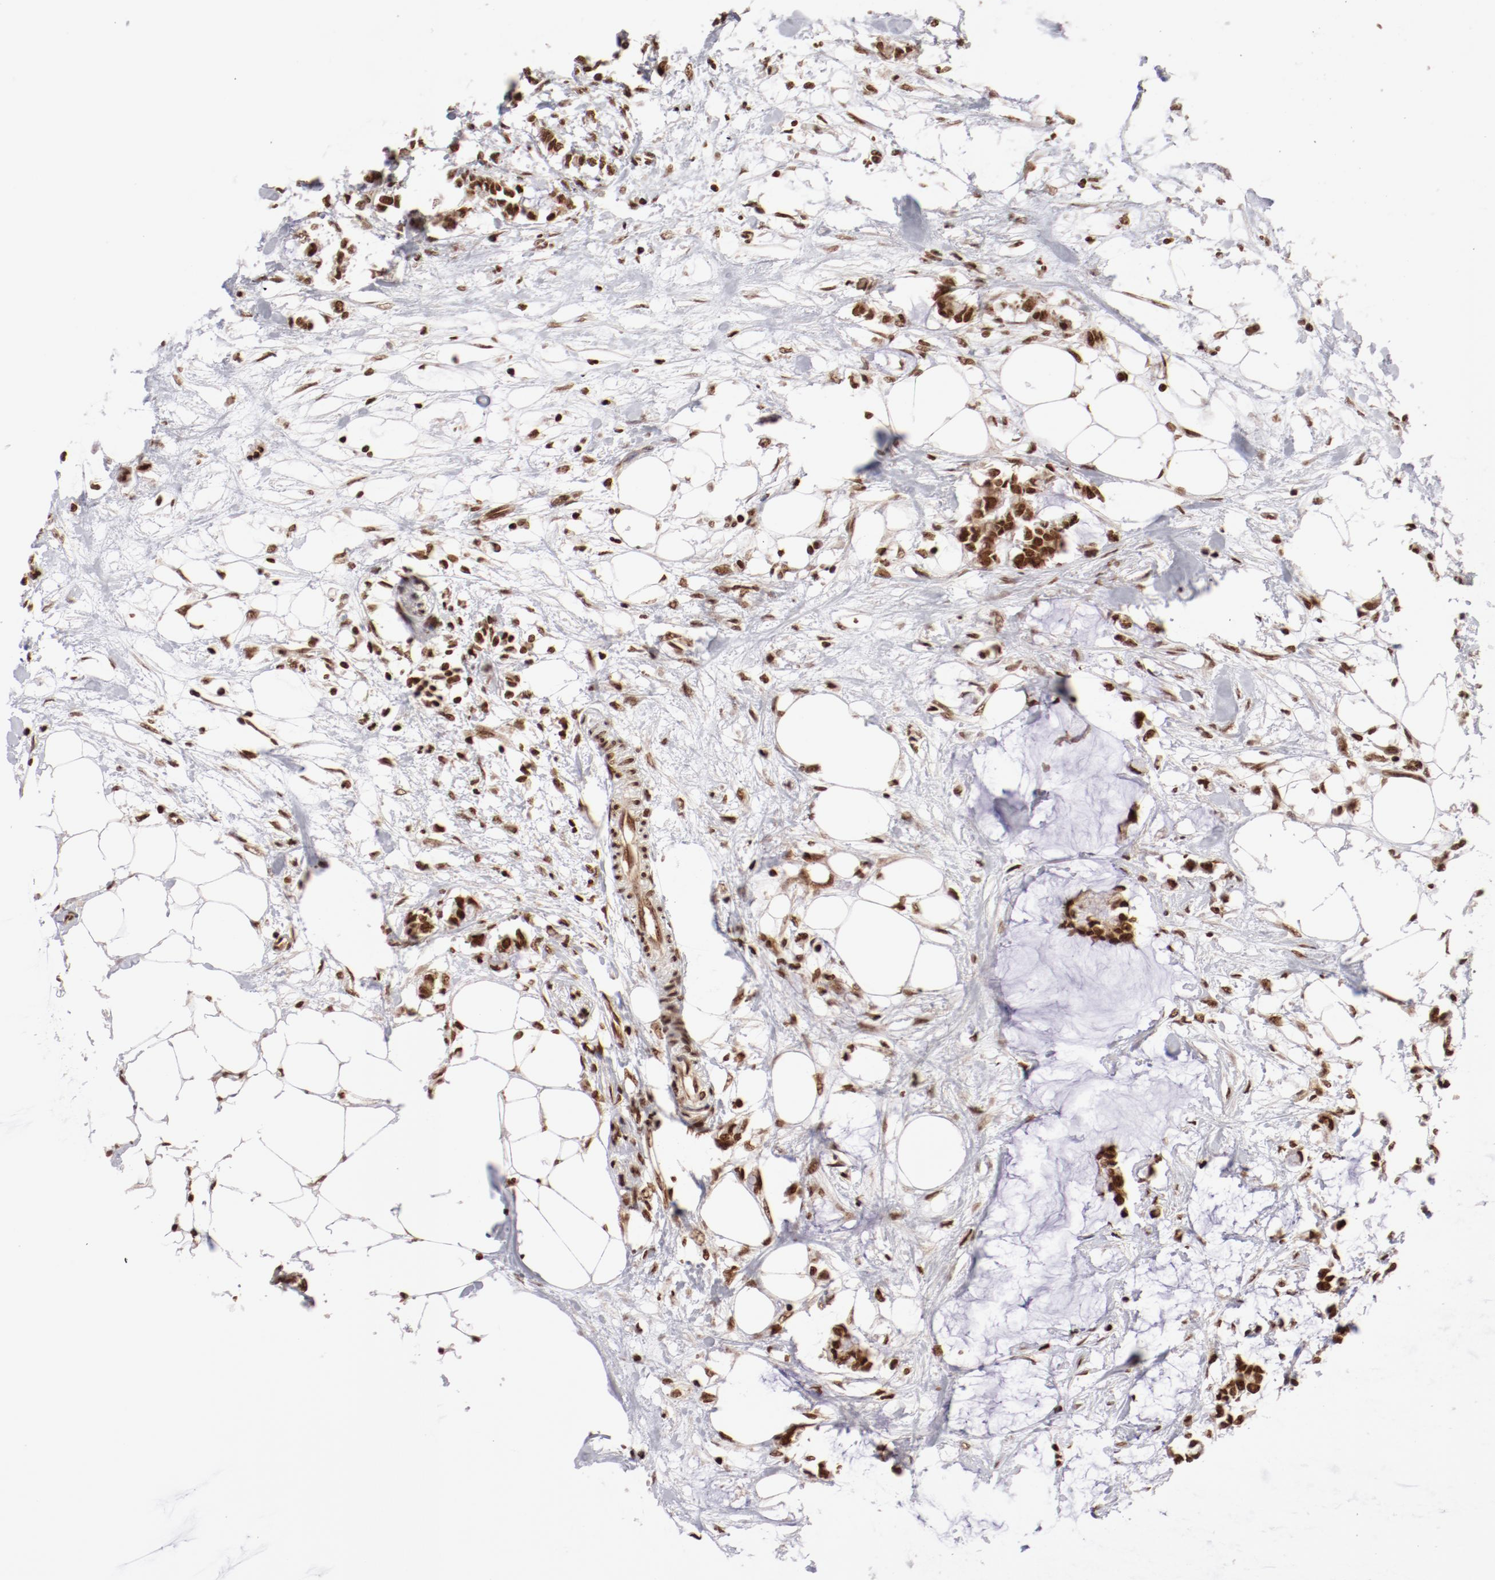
{"staining": {"intensity": "moderate", "quantity": ">75%", "location": "nuclear"}, "tissue": "colorectal cancer", "cell_type": "Tumor cells", "image_type": "cancer", "snomed": [{"axis": "morphology", "description": "Normal tissue, NOS"}, {"axis": "morphology", "description": "Adenocarcinoma, NOS"}, {"axis": "topography", "description": "Colon"}, {"axis": "topography", "description": "Peripheral nerve tissue"}], "caption": "Human colorectal cancer stained with a brown dye displays moderate nuclear positive positivity in approximately >75% of tumor cells.", "gene": "ABL2", "patient": {"sex": "male", "age": 14}}